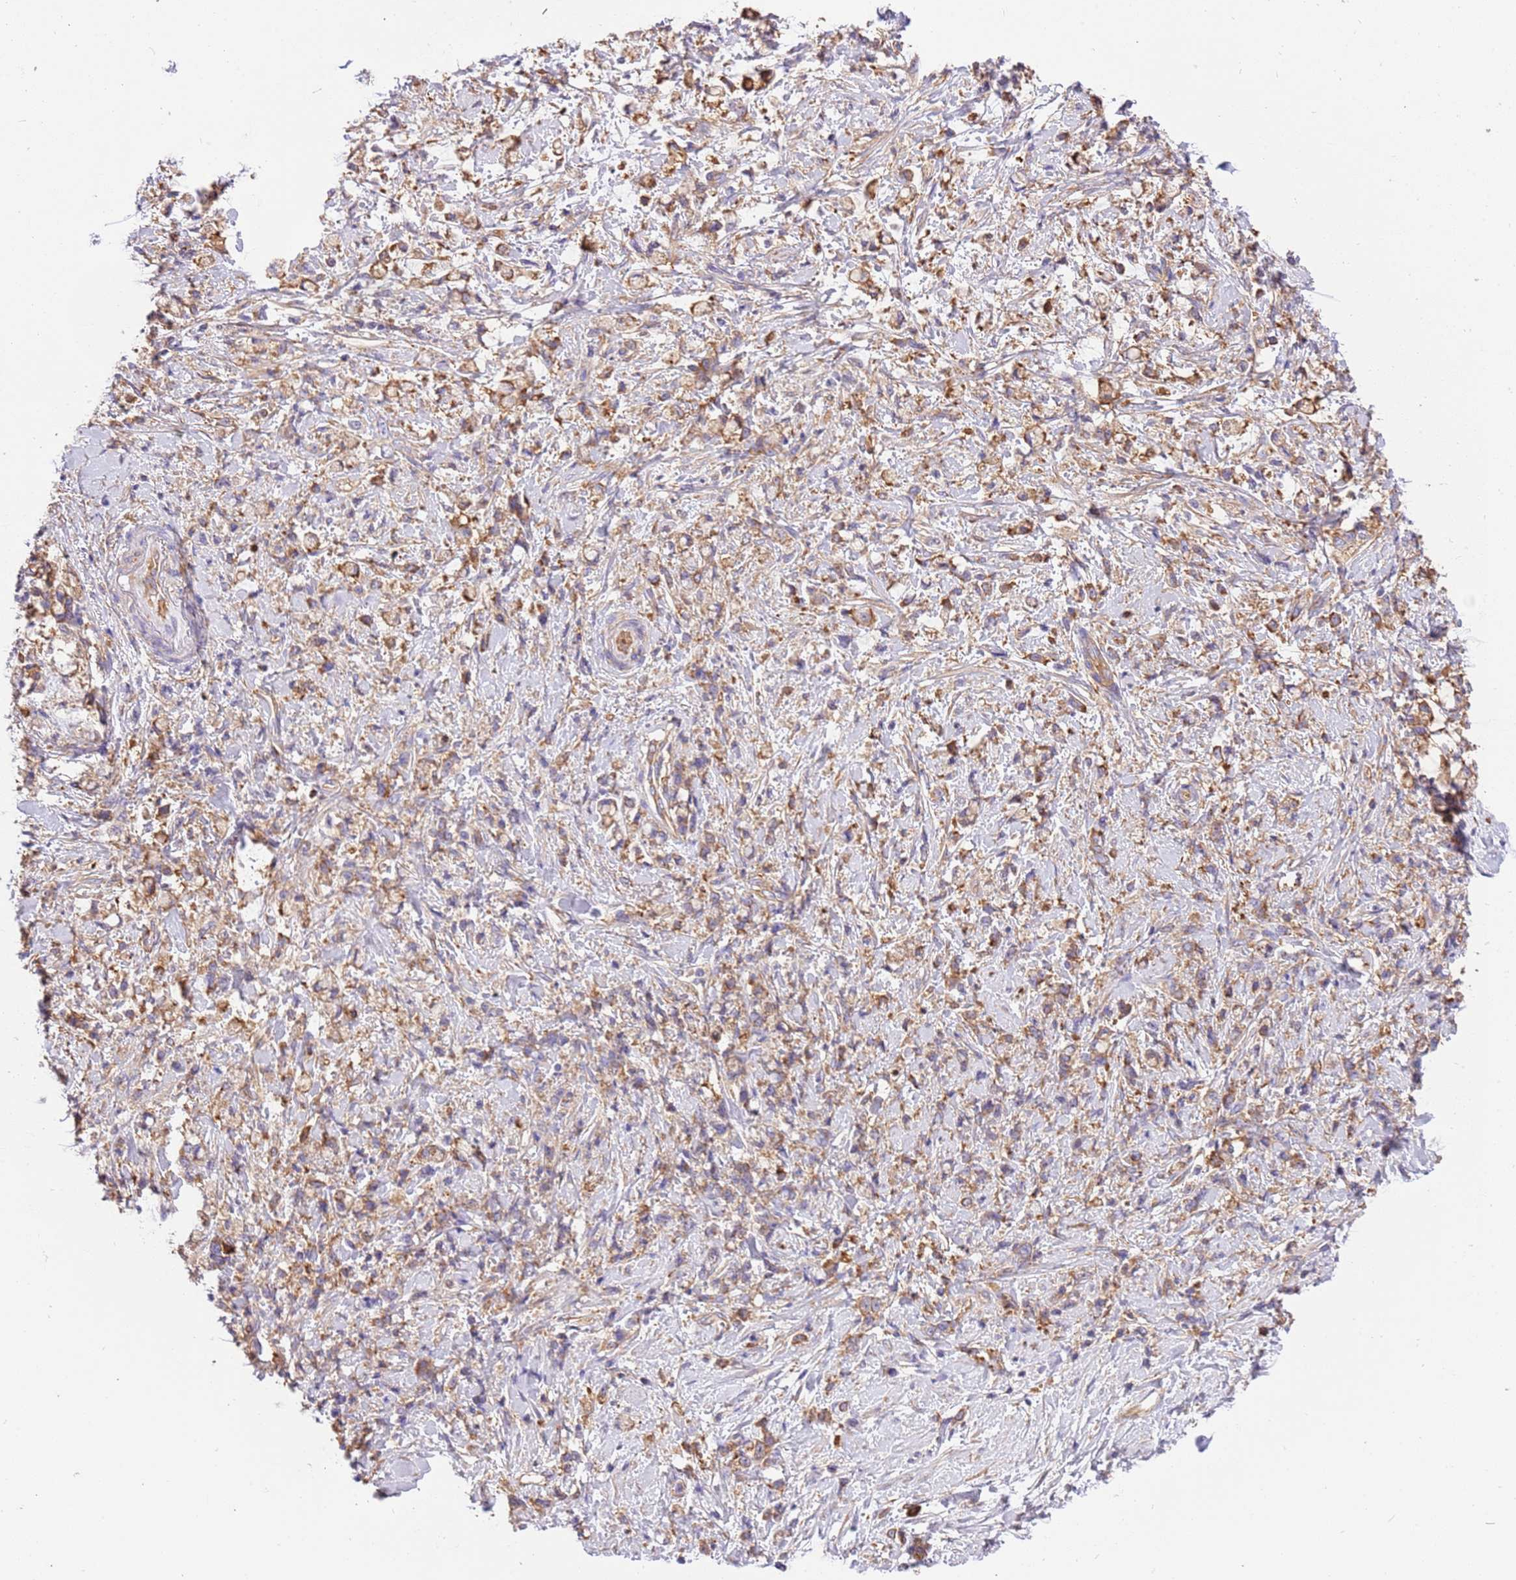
{"staining": {"intensity": "moderate", "quantity": ">75%", "location": "cytoplasmic/membranous"}, "tissue": "stomach cancer", "cell_type": "Tumor cells", "image_type": "cancer", "snomed": [{"axis": "morphology", "description": "Adenocarcinoma, NOS"}, {"axis": "topography", "description": "Stomach"}], "caption": "Immunohistochemistry of stomach adenocarcinoma exhibits medium levels of moderate cytoplasmic/membranous staining in about >75% of tumor cells. Nuclei are stained in blue.", "gene": "NAALADL1", "patient": {"sex": "female", "age": 60}}